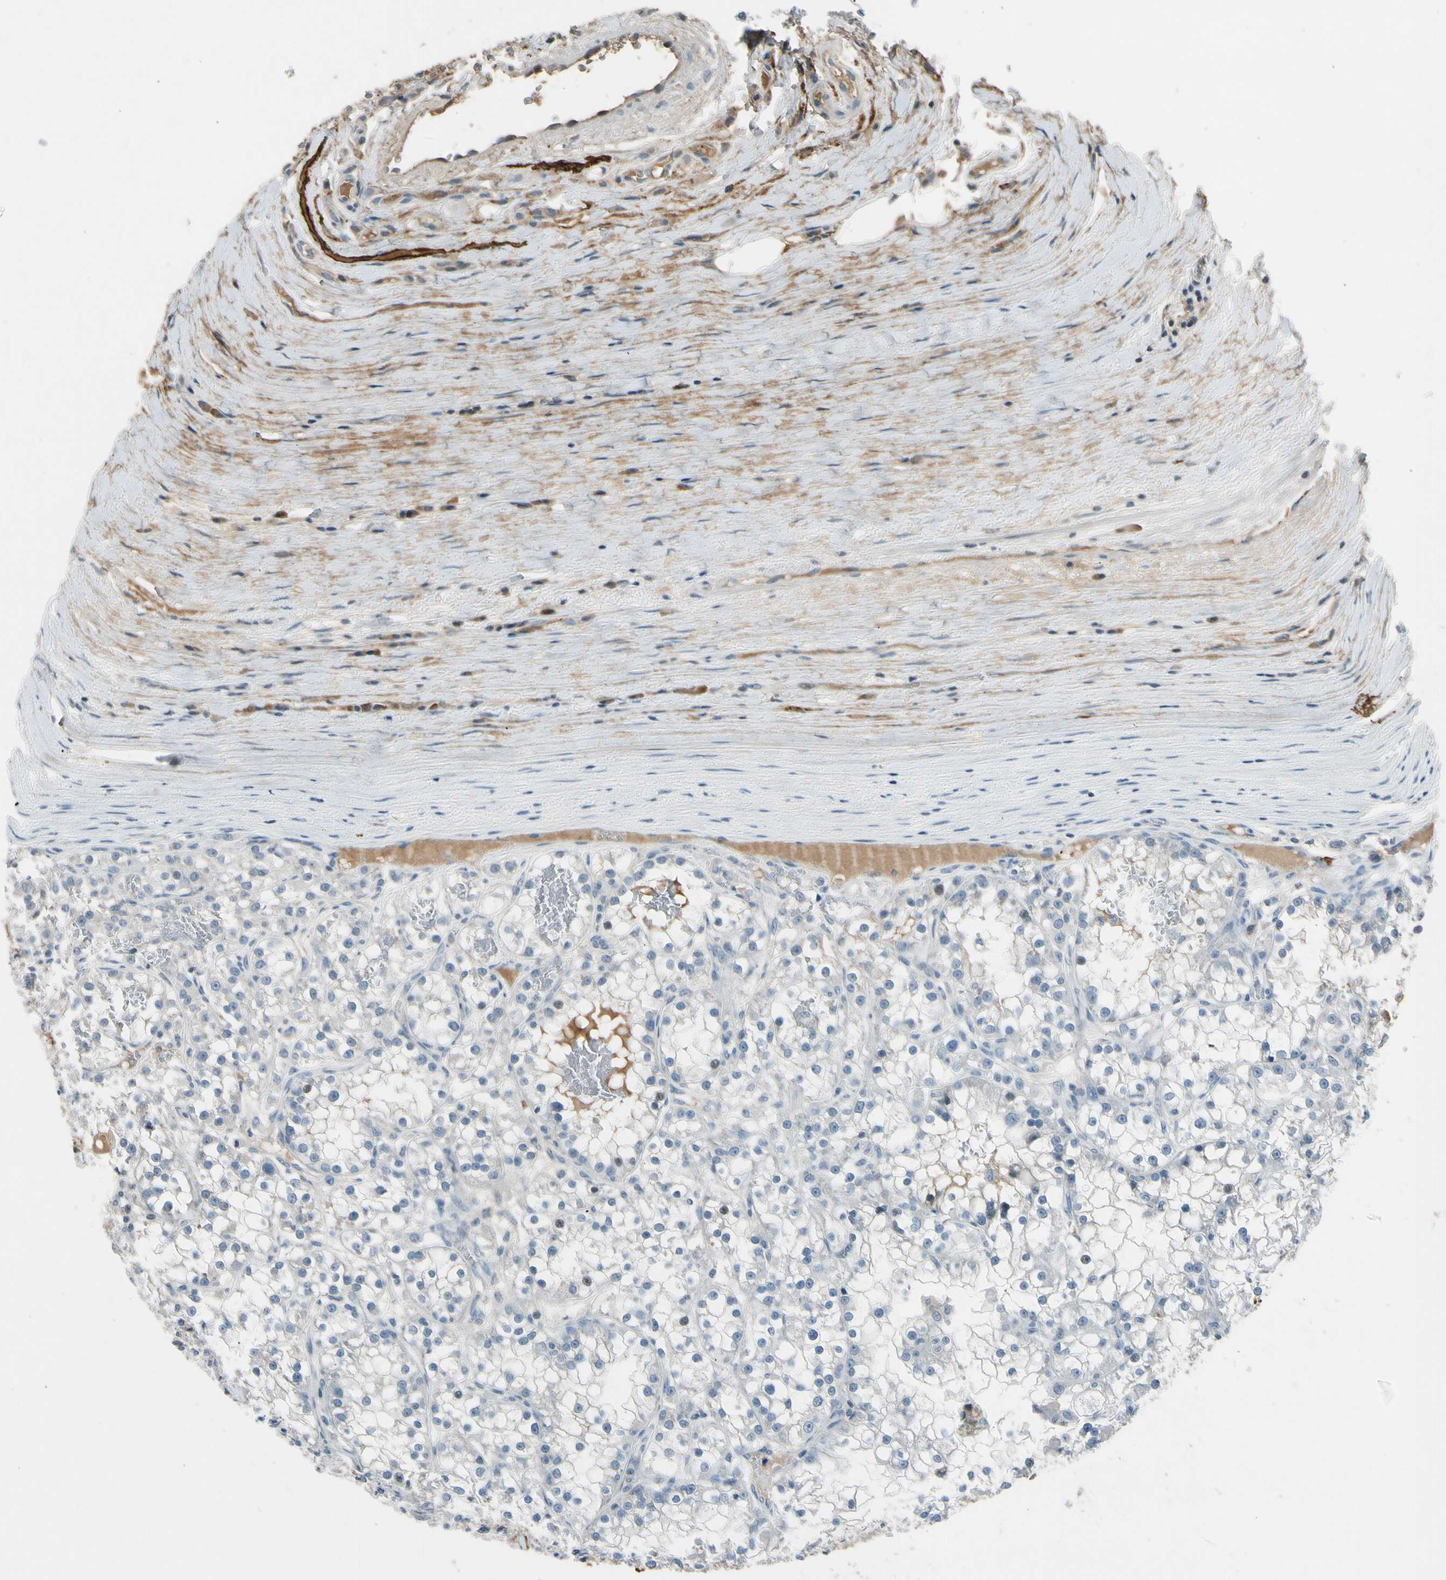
{"staining": {"intensity": "negative", "quantity": "none", "location": "none"}, "tissue": "renal cancer", "cell_type": "Tumor cells", "image_type": "cancer", "snomed": [{"axis": "morphology", "description": "Adenocarcinoma, NOS"}, {"axis": "topography", "description": "Kidney"}], "caption": "The immunohistochemistry (IHC) histopathology image has no significant positivity in tumor cells of renal cancer (adenocarcinoma) tissue. (DAB (3,3'-diaminobenzidine) immunohistochemistry visualized using brightfield microscopy, high magnification).", "gene": "PDPN", "patient": {"sex": "female", "age": 52}}